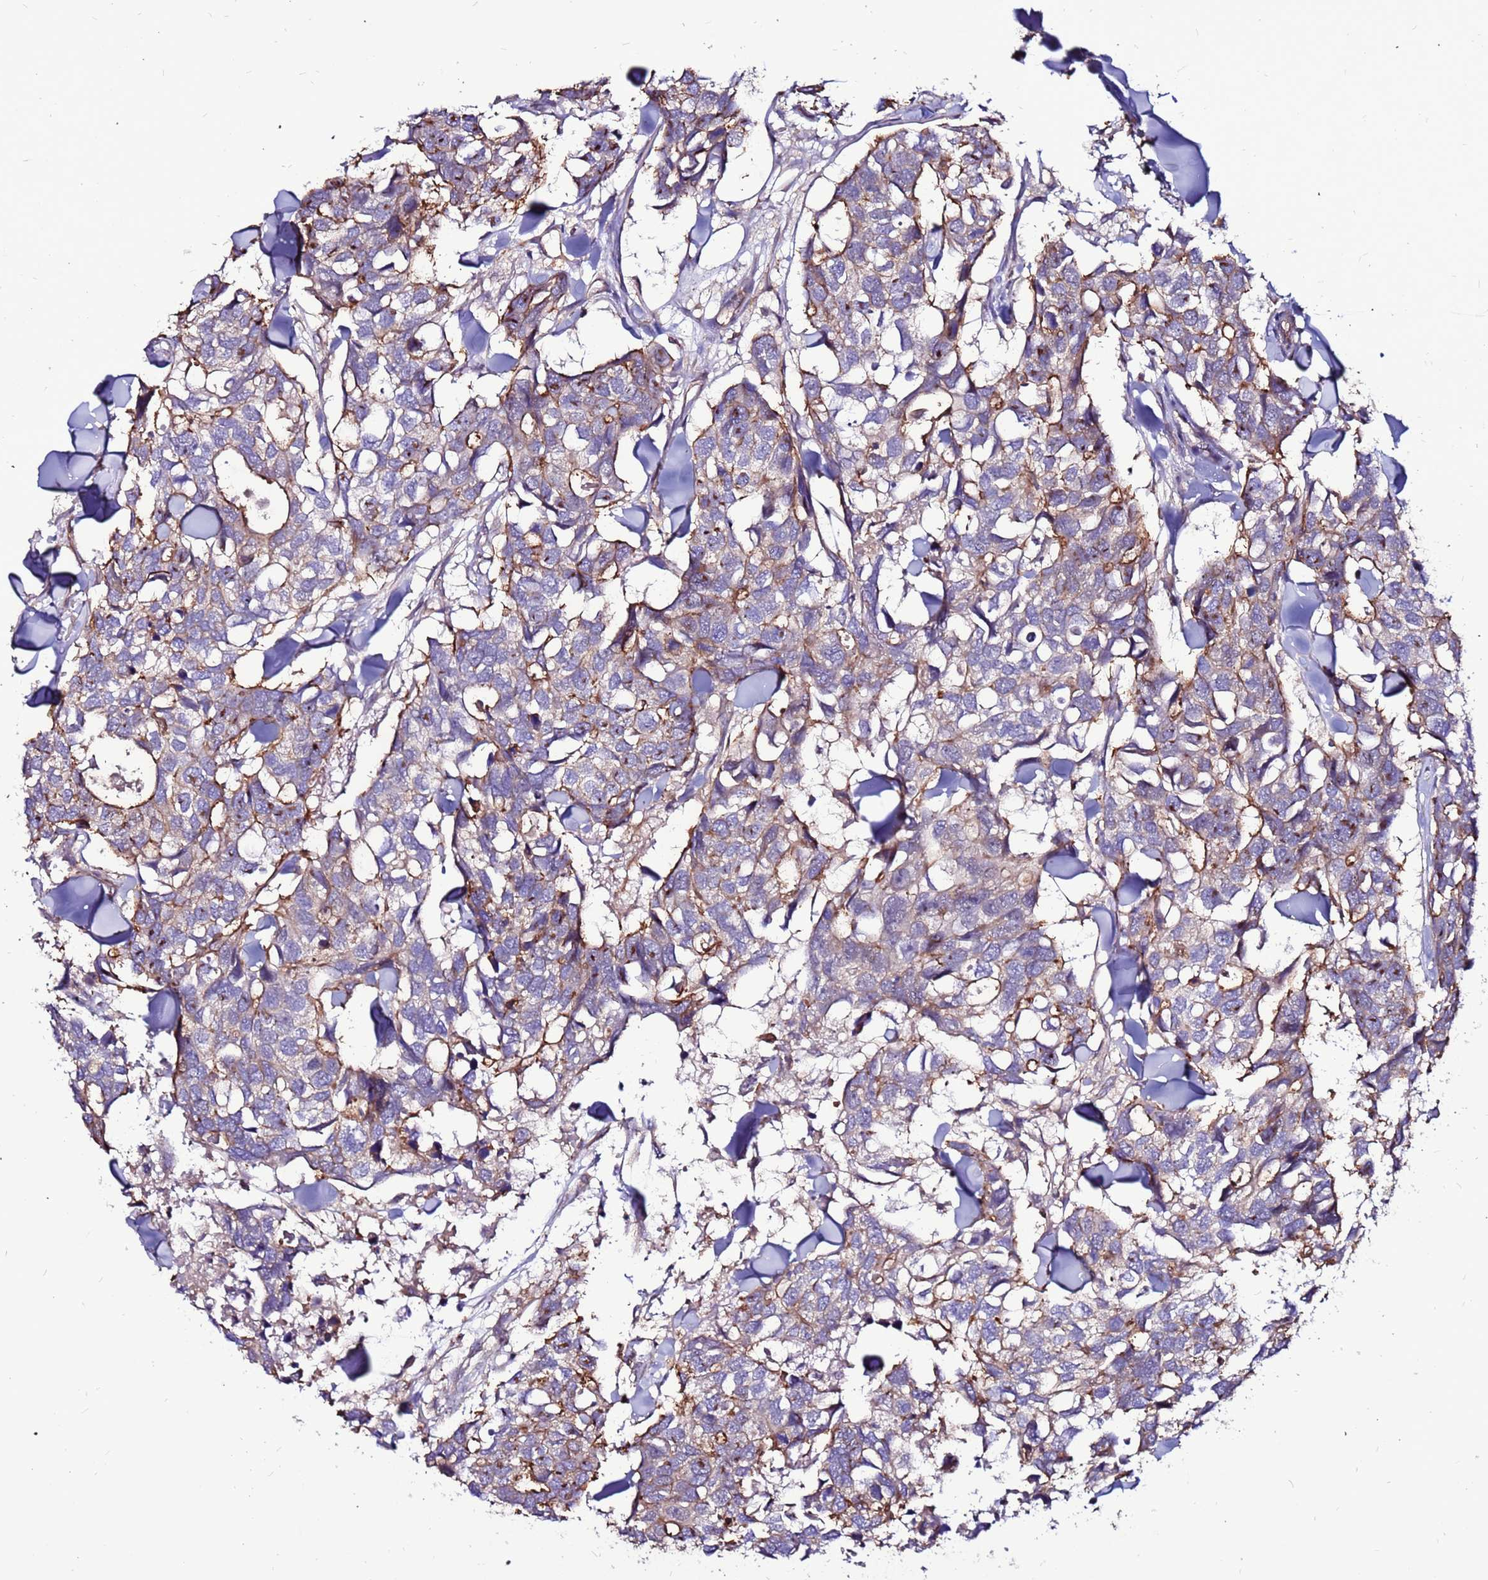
{"staining": {"intensity": "moderate", "quantity": "<25%", "location": "cytoplasmic/membranous"}, "tissue": "breast cancer", "cell_type": "Tumor cells", "image_type": "cancer", "snomed": [{"axis": "morphology", "description": "Duct carcinoma"}, {"axis": "topography", "description": "Breast"}], "caption": "This is an image of IHC staining of breast intraductal carcinoma, which shows moderate expression in the cytoplasmic/membranous of tumor cells.", "gene": "NRN1L", "patient": {"sex": "female", "age": 83}}